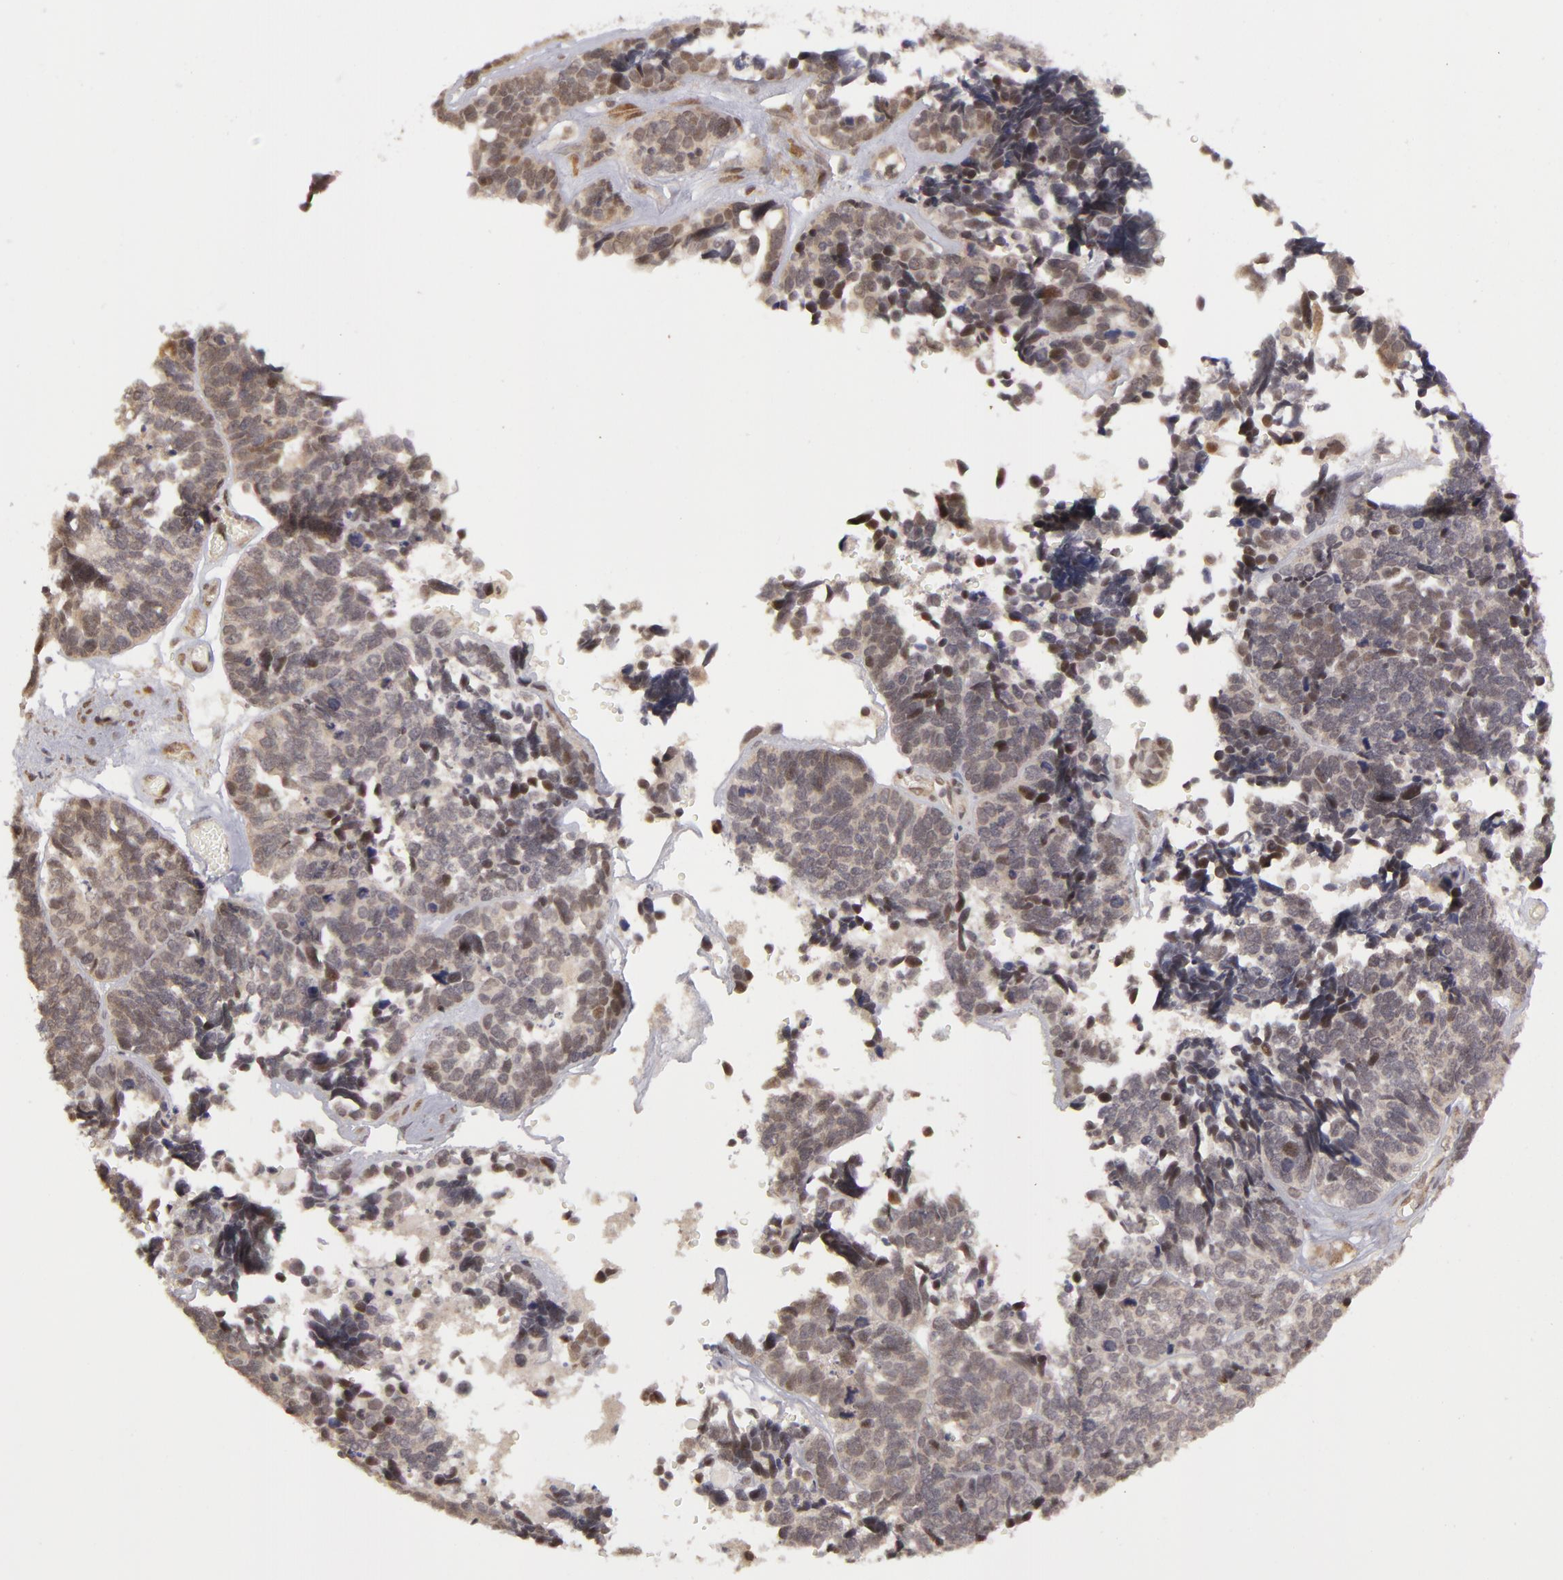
{"staining": {"intensity": "weak", "quantity": "<25%", "location": "nuclear"}, "tissue": "ovarian cancer", "cell_type": "Tumor cells", "image_type": "cancer", "snomed": [{"axis": "morphology", "description": "Cystadenocarcinoma, serous, NOS"}, {"axis": "topography", "description": "Ovary"}], "caption": "IHC micrograph of human serous cystadenocarcinoma (ovarian) stained for a protein (brown), which shows no positivity in tumor cells.", "gene": "ZNF133", "patient": {"sex": "female", "age": 77}}